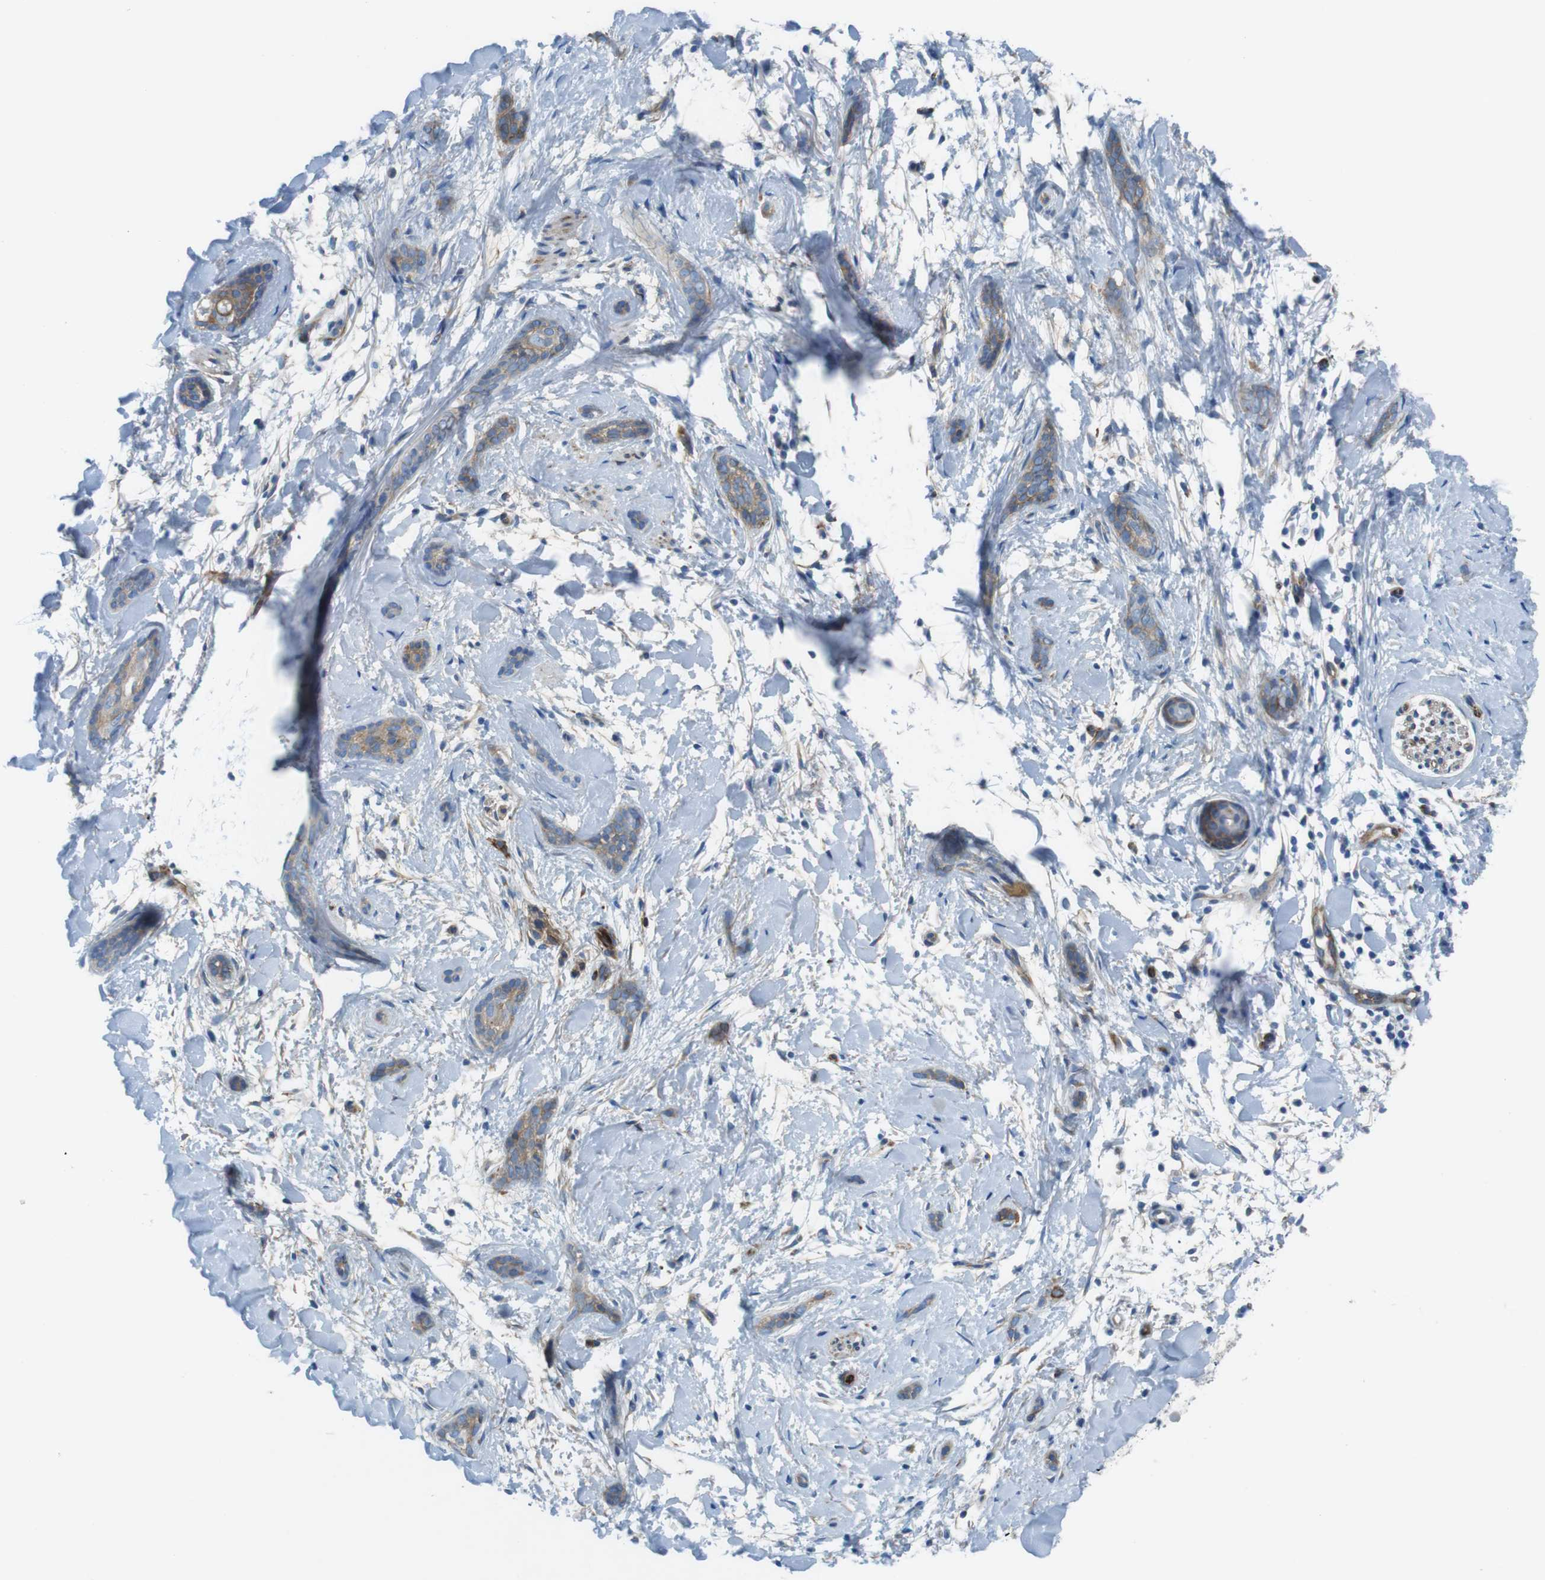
{"staining": {"intensity": "moderate", "quantity": ">75%", "location": "cytoplasmic/membranous"}, "tissue": "skin cancer", "cell_type": "Tumor cells", "image_type": "cancer", "snomed": [{"axis": "morphology", "description": "Basal cell carcinoma"}, {"axis": "morphology", "description": "Adnexal tumor, benign"}, {"axis": "topography", "description": "Skin"}], "caption": "Moderate cytoplasmic/membranous expression is identified in approximately >75% of tumor cells in skin benign adnexal tumor. Using DAB (brown) and hematoxylin (blue) stains, captured at high magnification using brightfield microscopy.", "gene": "EMP2", "patient": {"sex": "female", "age": 42}}